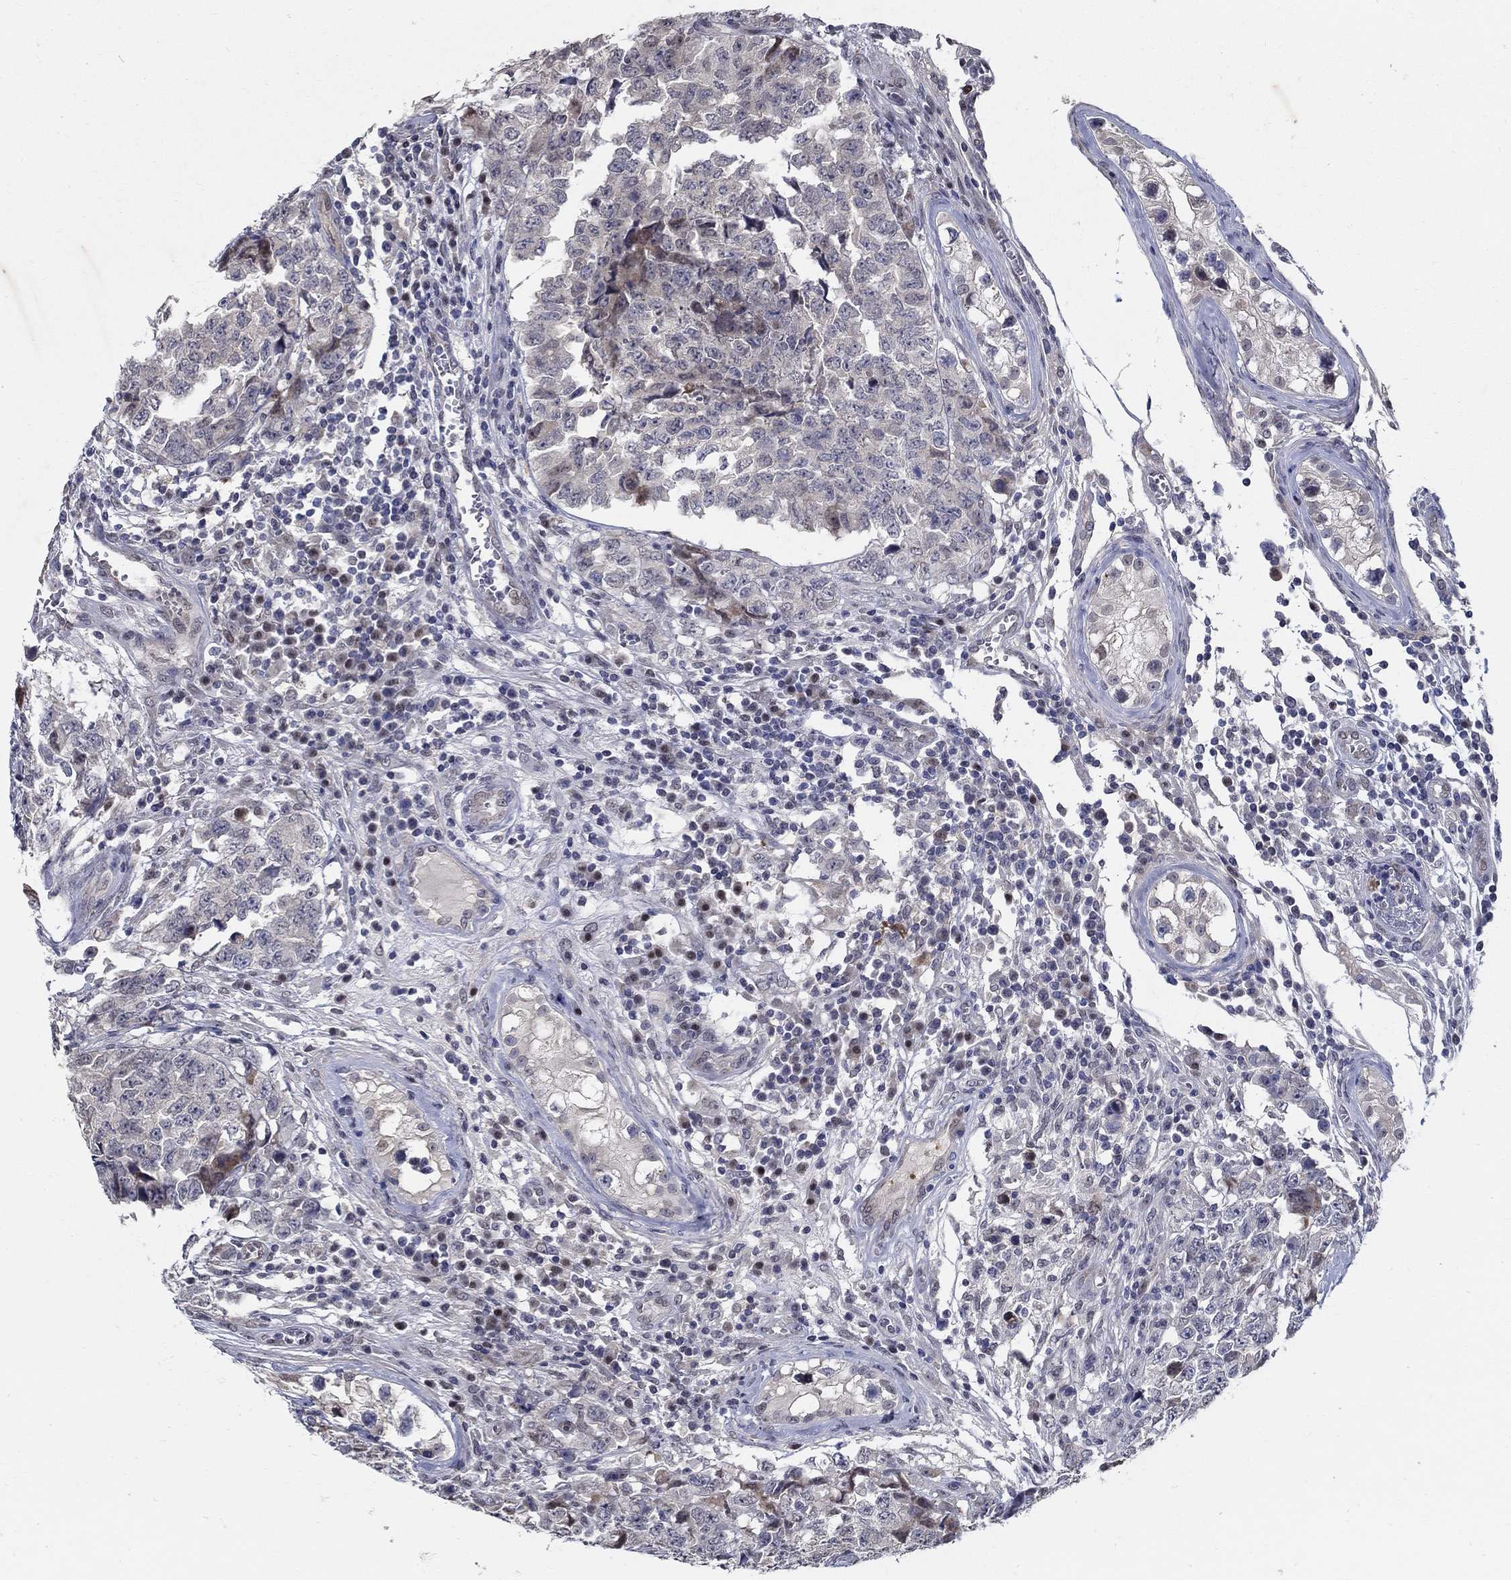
{"staining": {"intensity": "negative", "quantity": "none", "location": "none"}, "tissue": "testis cancer", "cell_type": "Tumor cells", "image_type": "cancer", "snomed": [{"axis": "morphology", "description": "Carcinoma, Embryonal, NOS"}, {"axis": "topography", "description": "Testis"}], "caption": "Tumor cells show no significant positivity in testis cancer (embryonal carcinoma). (Stains: DAB immunohistochemistry (IHC) with hematoxylin counter stain, Microscopy: brightfield microscopy at high magnification).", "gene": "C16orf46", "patient": {"sex": "male", "age": 23}}